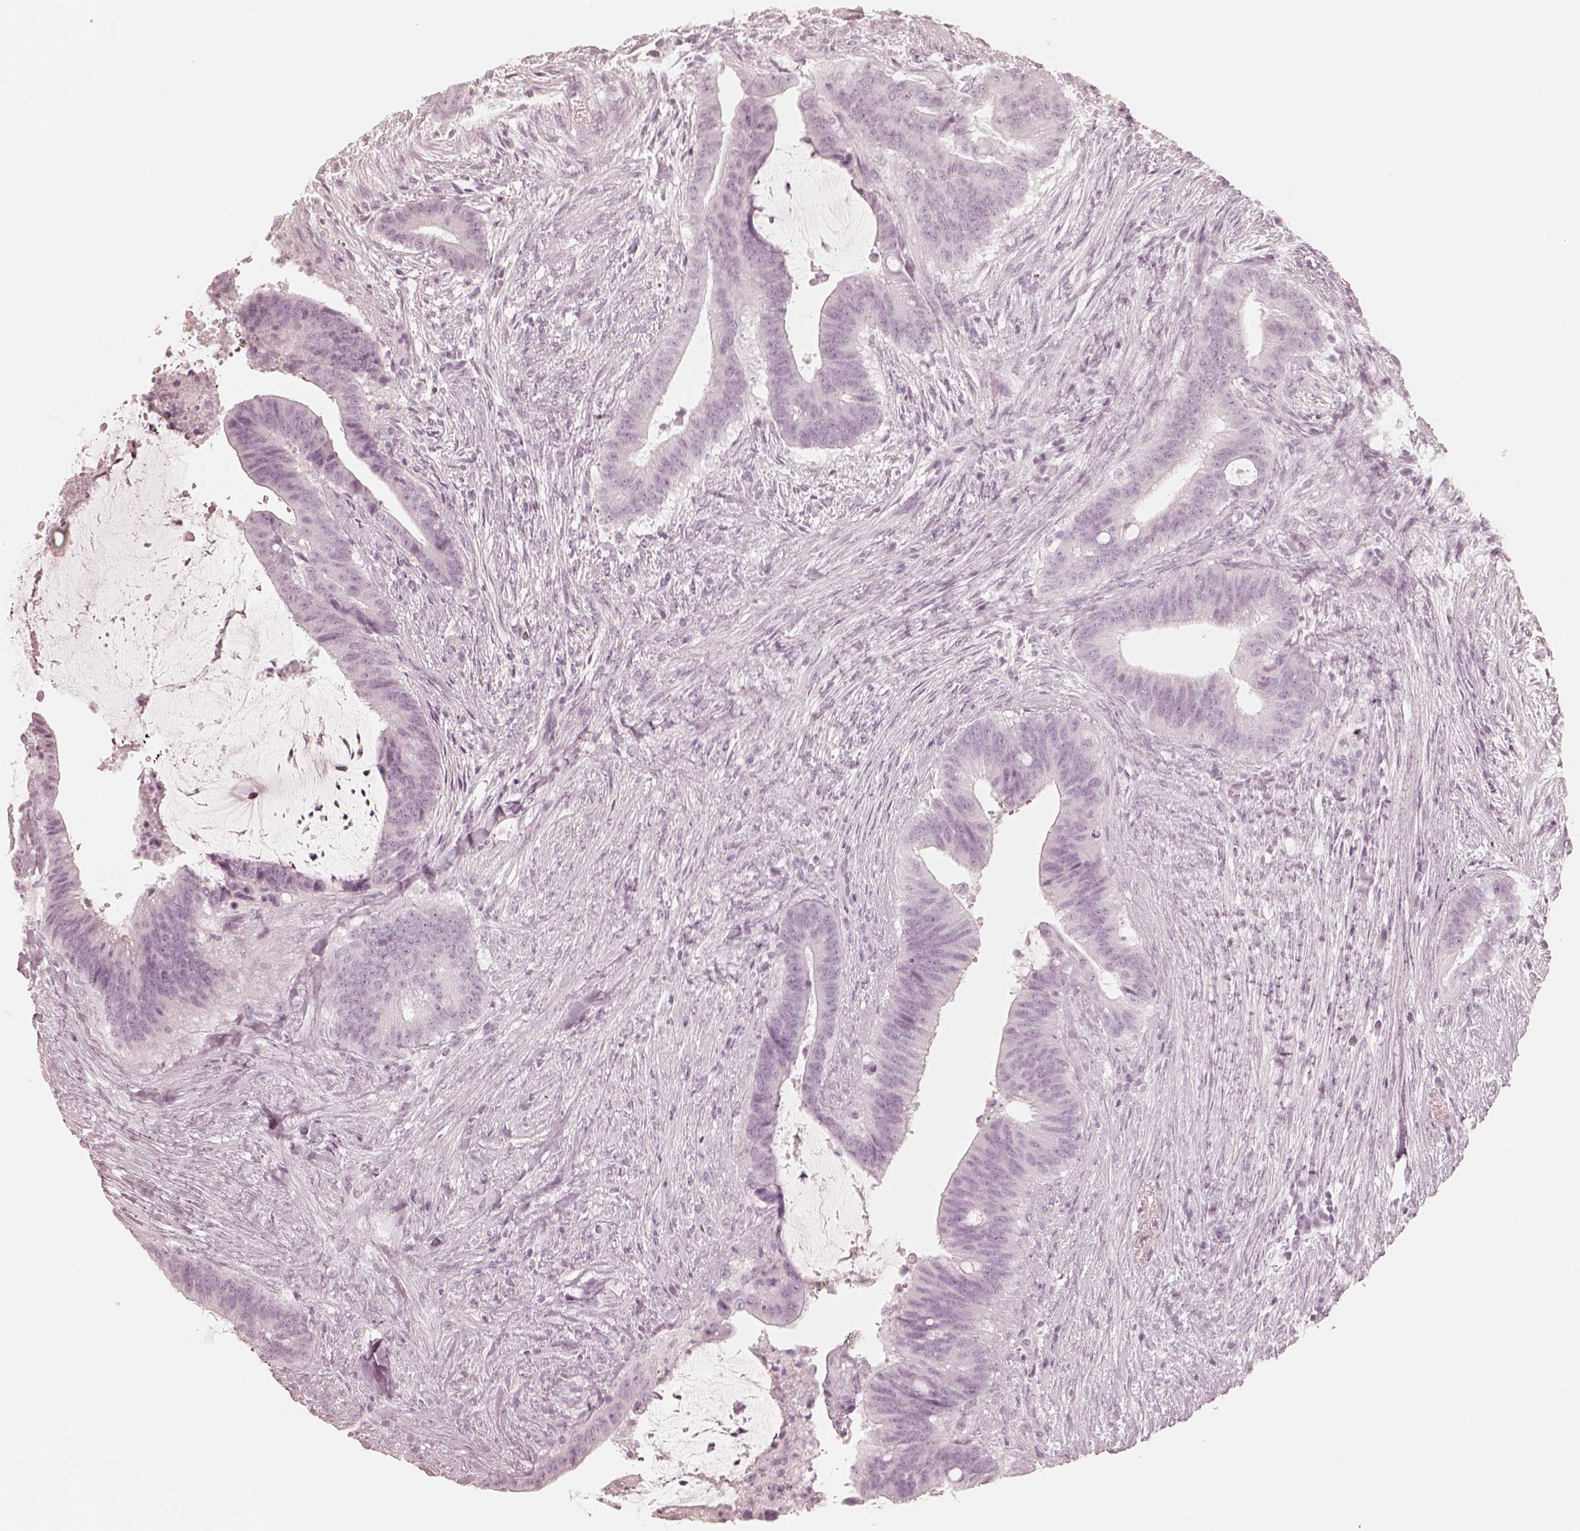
{"staining": {"intensity": "negative", "quantity": "none", "location": "none"}, "tissue": "colorectal cancer", "cell_type": "Tumor cells", "image_type": "cancer", "snomed": [{"axis": "morphology", "description": "Adenocarcinoma, NOS"}, {"axis": "topography", "description": "Colon"}], "caption": "Immunohistochemistry photomicrograph of human colorectal cancer stained for a protein (brown), which reveals no staining in tumor cells.", "gene": "KRT82", "patient": {"sex": "female", "age": 43}}